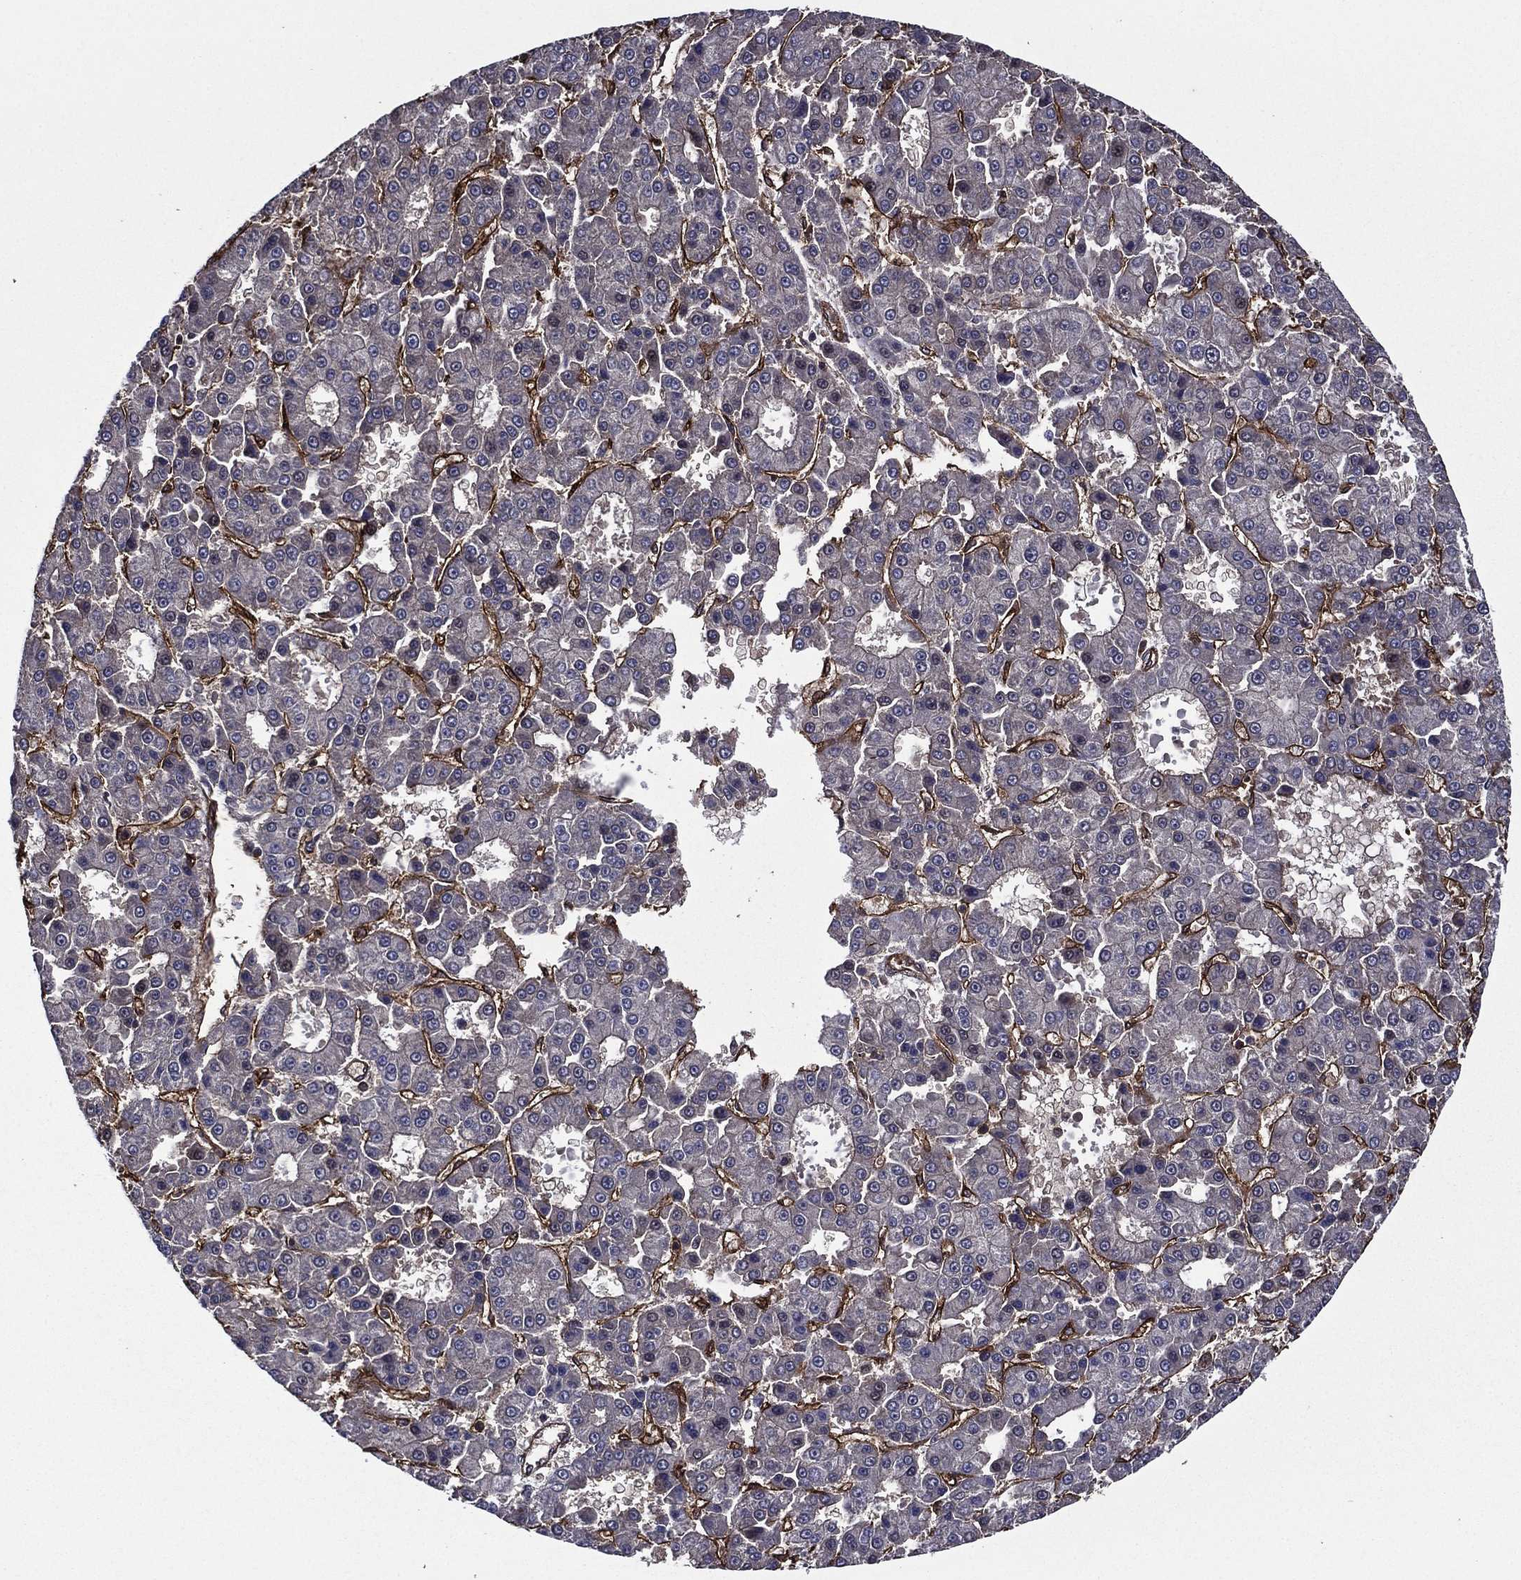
{"staining": {"intensity": "negative", "quantity": "none", "location": "none"}, "tissue": "liver cancer", "cell_type": "Tumor cells", "image_type": "cancer", "snomed": [{"axis": "morphology", "description": "Carcinoma, Hepatocellular, NOS"}, {"axis": "topography", "description": "Liver"}], "caption": "The micrograph exhibits no staining of tumor cells in liver cancer (hepatocellular carcinoma). The staining is performed using DAB (3,3'-diaminobenzidine) brown chromogen with nuclei counter-stained in using hematoxylin.", "gene": "PLPP3", "patient": {"sex": "male", "age": 70}}